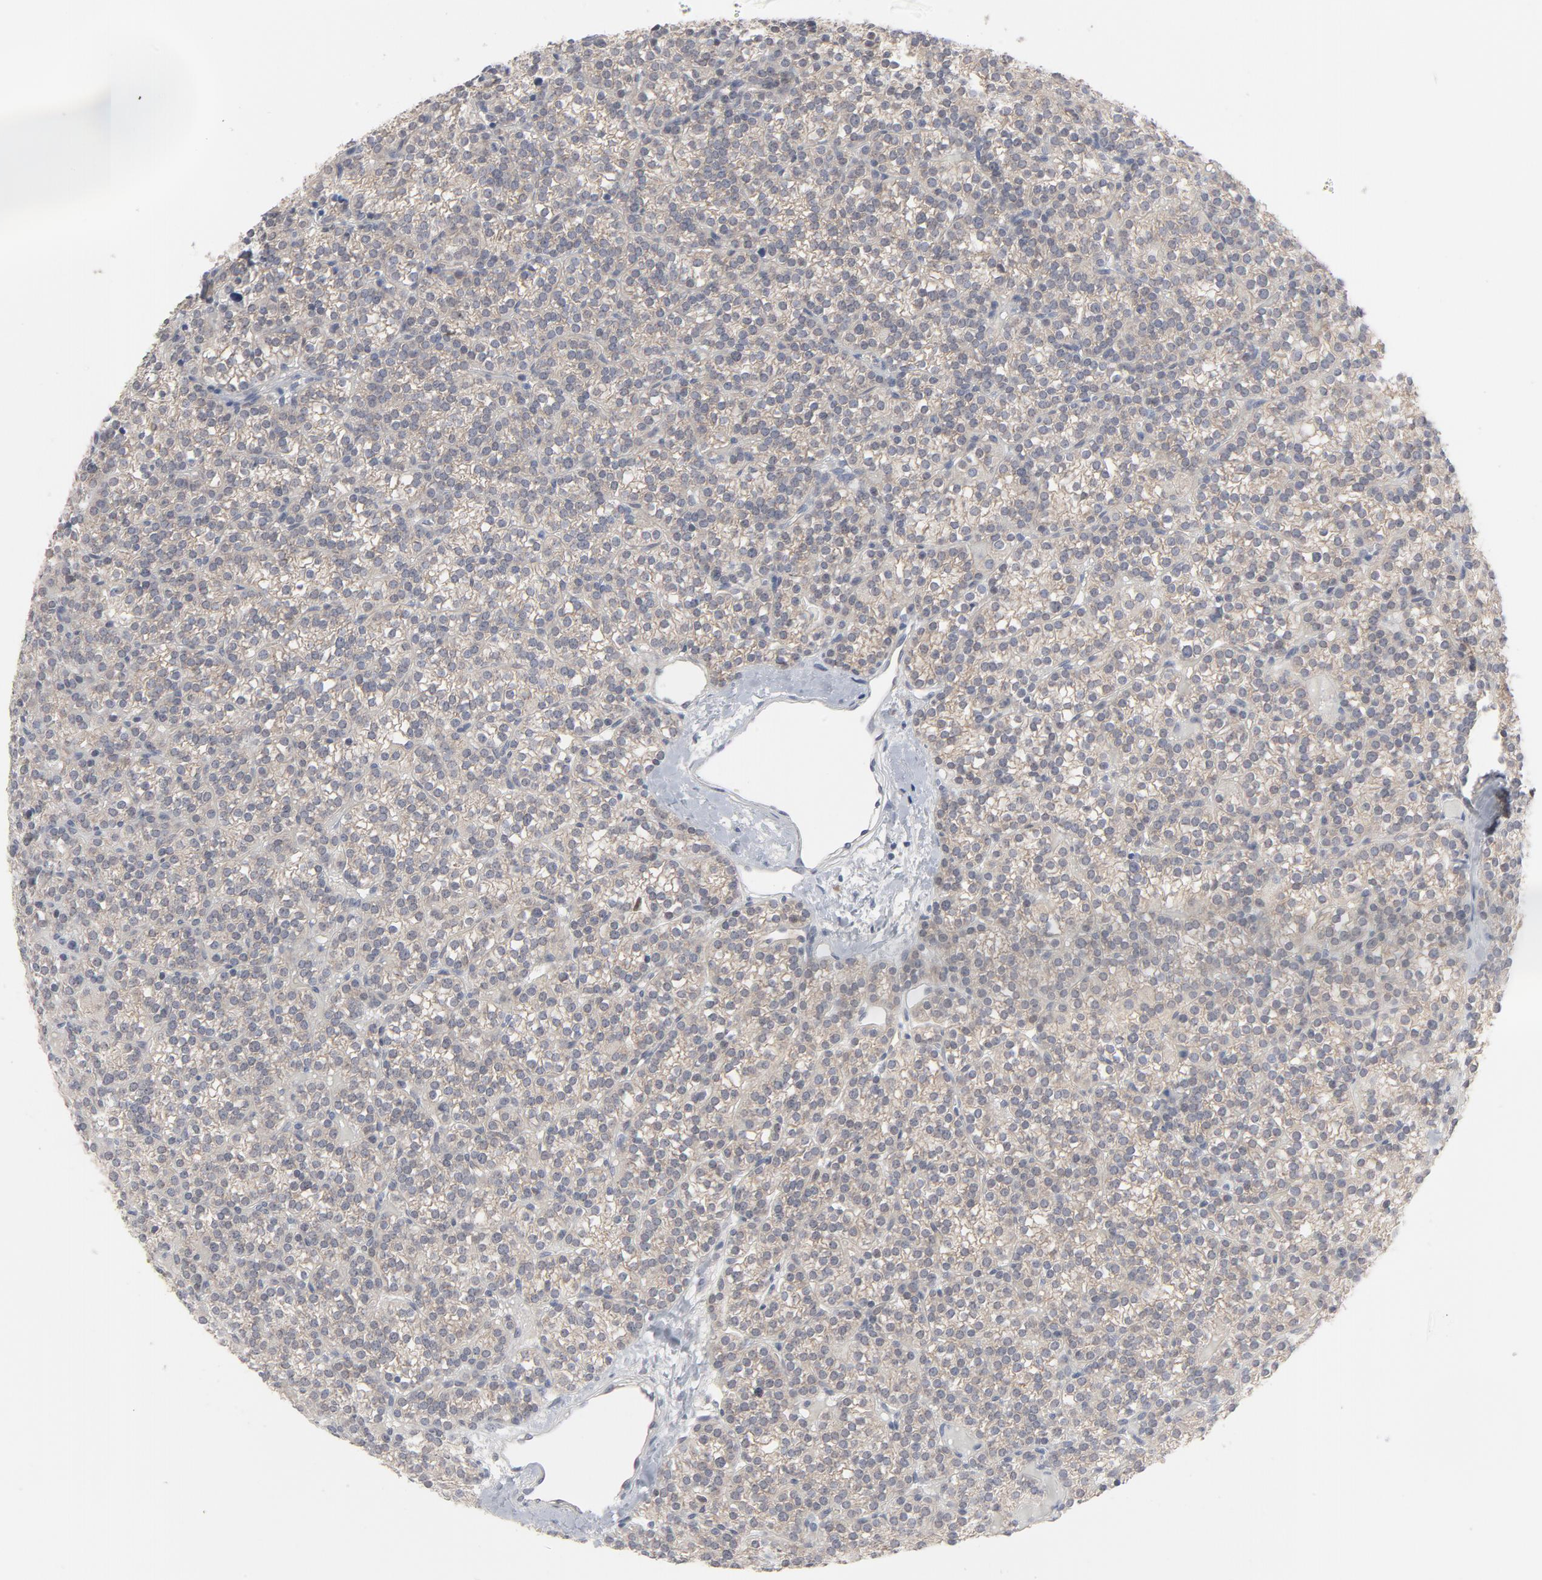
{"staining": {"intensity": "weak", "quantity": ">75%", "location": "cytoplasmic/membranous,nuclear"}, "tissue": "parathyroid gland", "cell_type": "Glandular cells", "image_type": "normal", "snomed": [{"axis": "morphology", "description": "Normal tissue, NOS"}, {"axis": "topography", "description": "Parathyroid gland"}], "caption": "Immunohistochemical staining of benign human parathyroid gland reveals low levels of weak cytoplasmic/membranous,nuclear positivity in approximately >75% of glandular cells. (DAB IHC with brightfield microscopy, high magnification).", "gene": "PRDX1", "patient": {"sex": "female", "age": 50}}